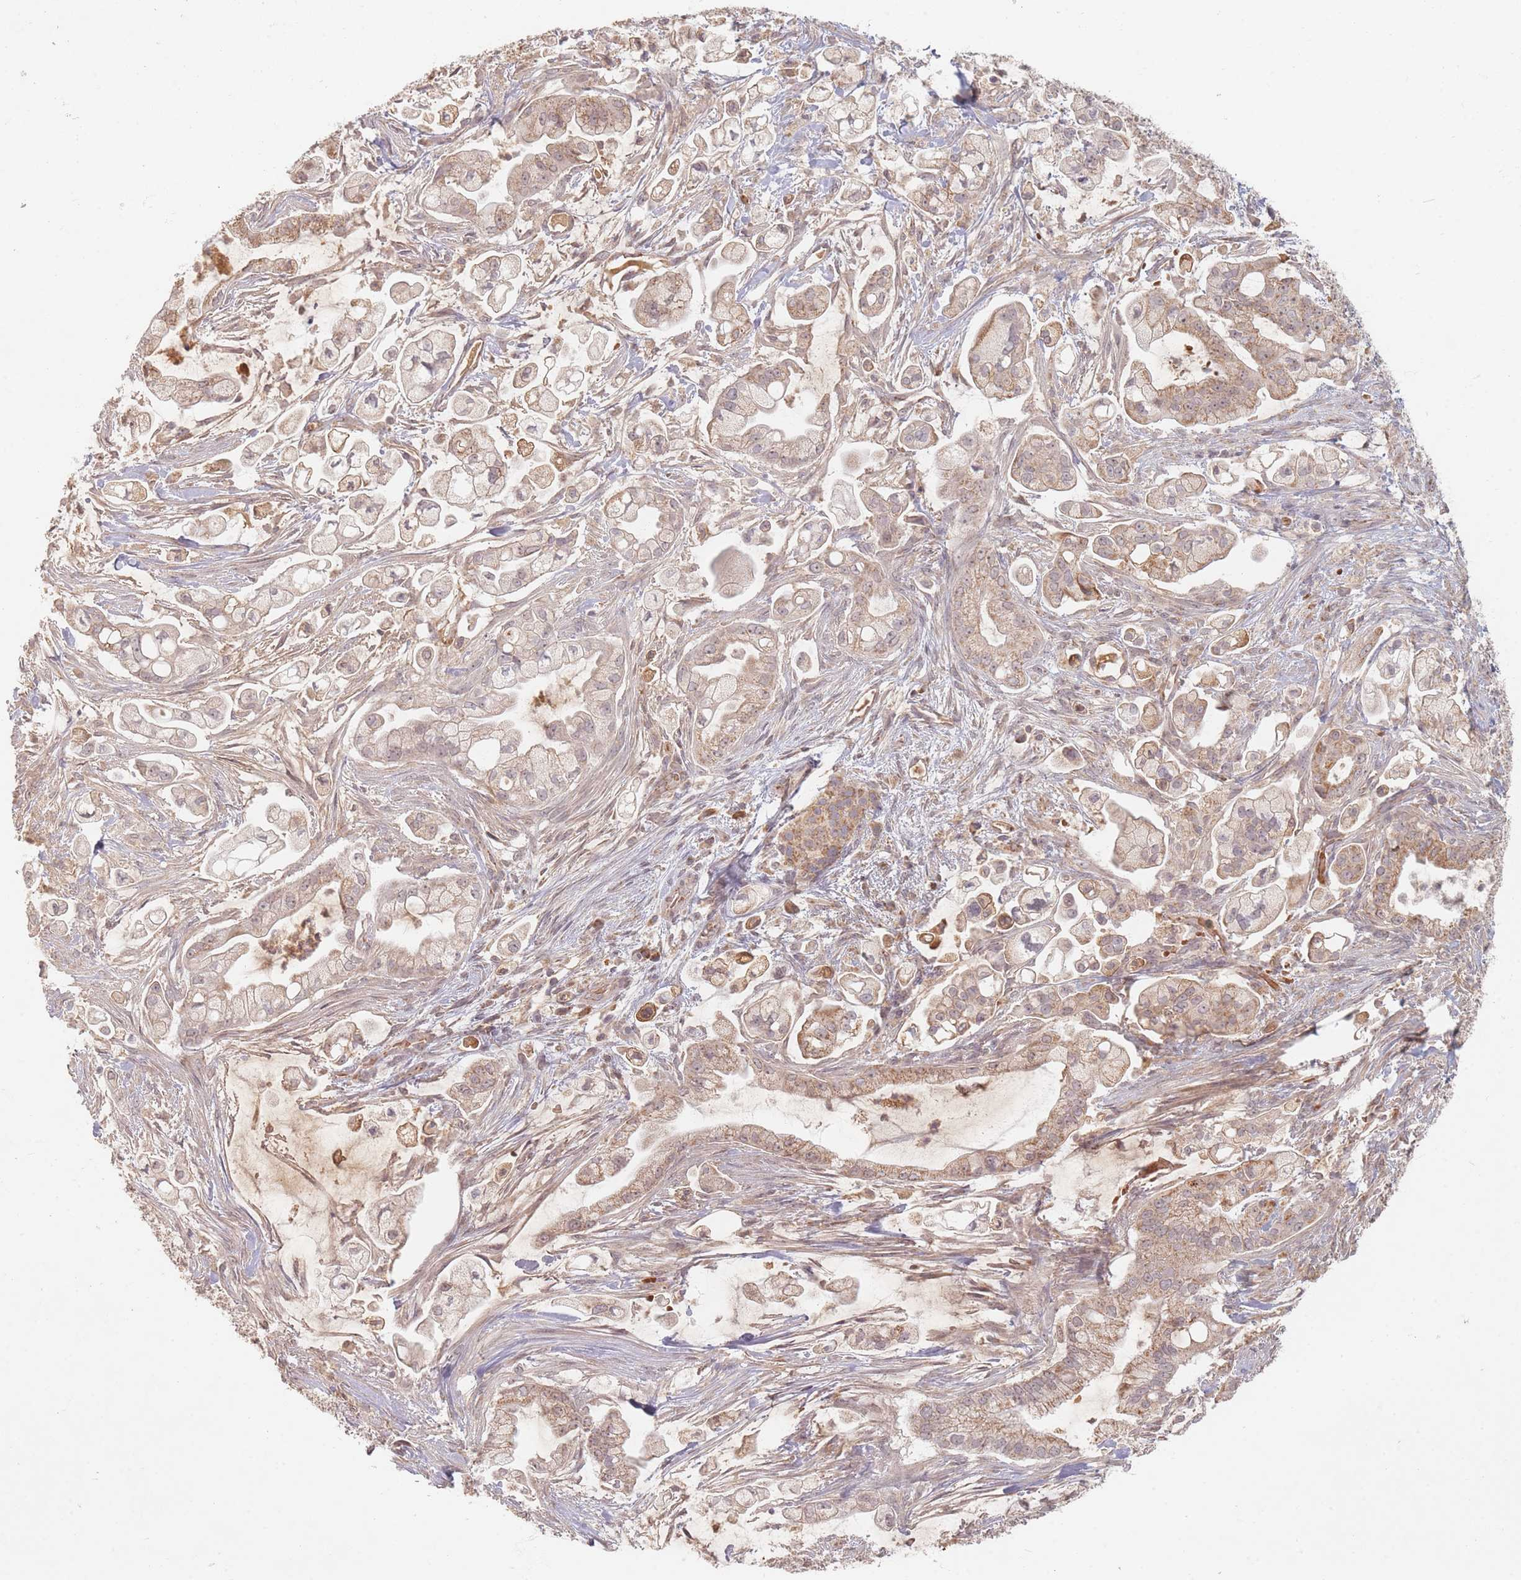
{"staining": {"intensity": "moderate", "quantity": ">75%", "location": "cytoplasmic/membranous"}, "tissue": "pancreatic cancer", "cell_type": "Tumor cells", "image_type": "cancer", "snomed": [{"axis": "morphology", "description": "Adenocarcinoma, NOS"}, {"axis": "topography", "description": "Pancreas"}], "caption": "Pancreatic adenocarcinoma stained for a protein (brown) shows moderate cytoplasmic/membranous positive positivity in about >75% of tumor cells.", "gene": "OR2M4", "patient": {"sex": "female", "age": 69}}